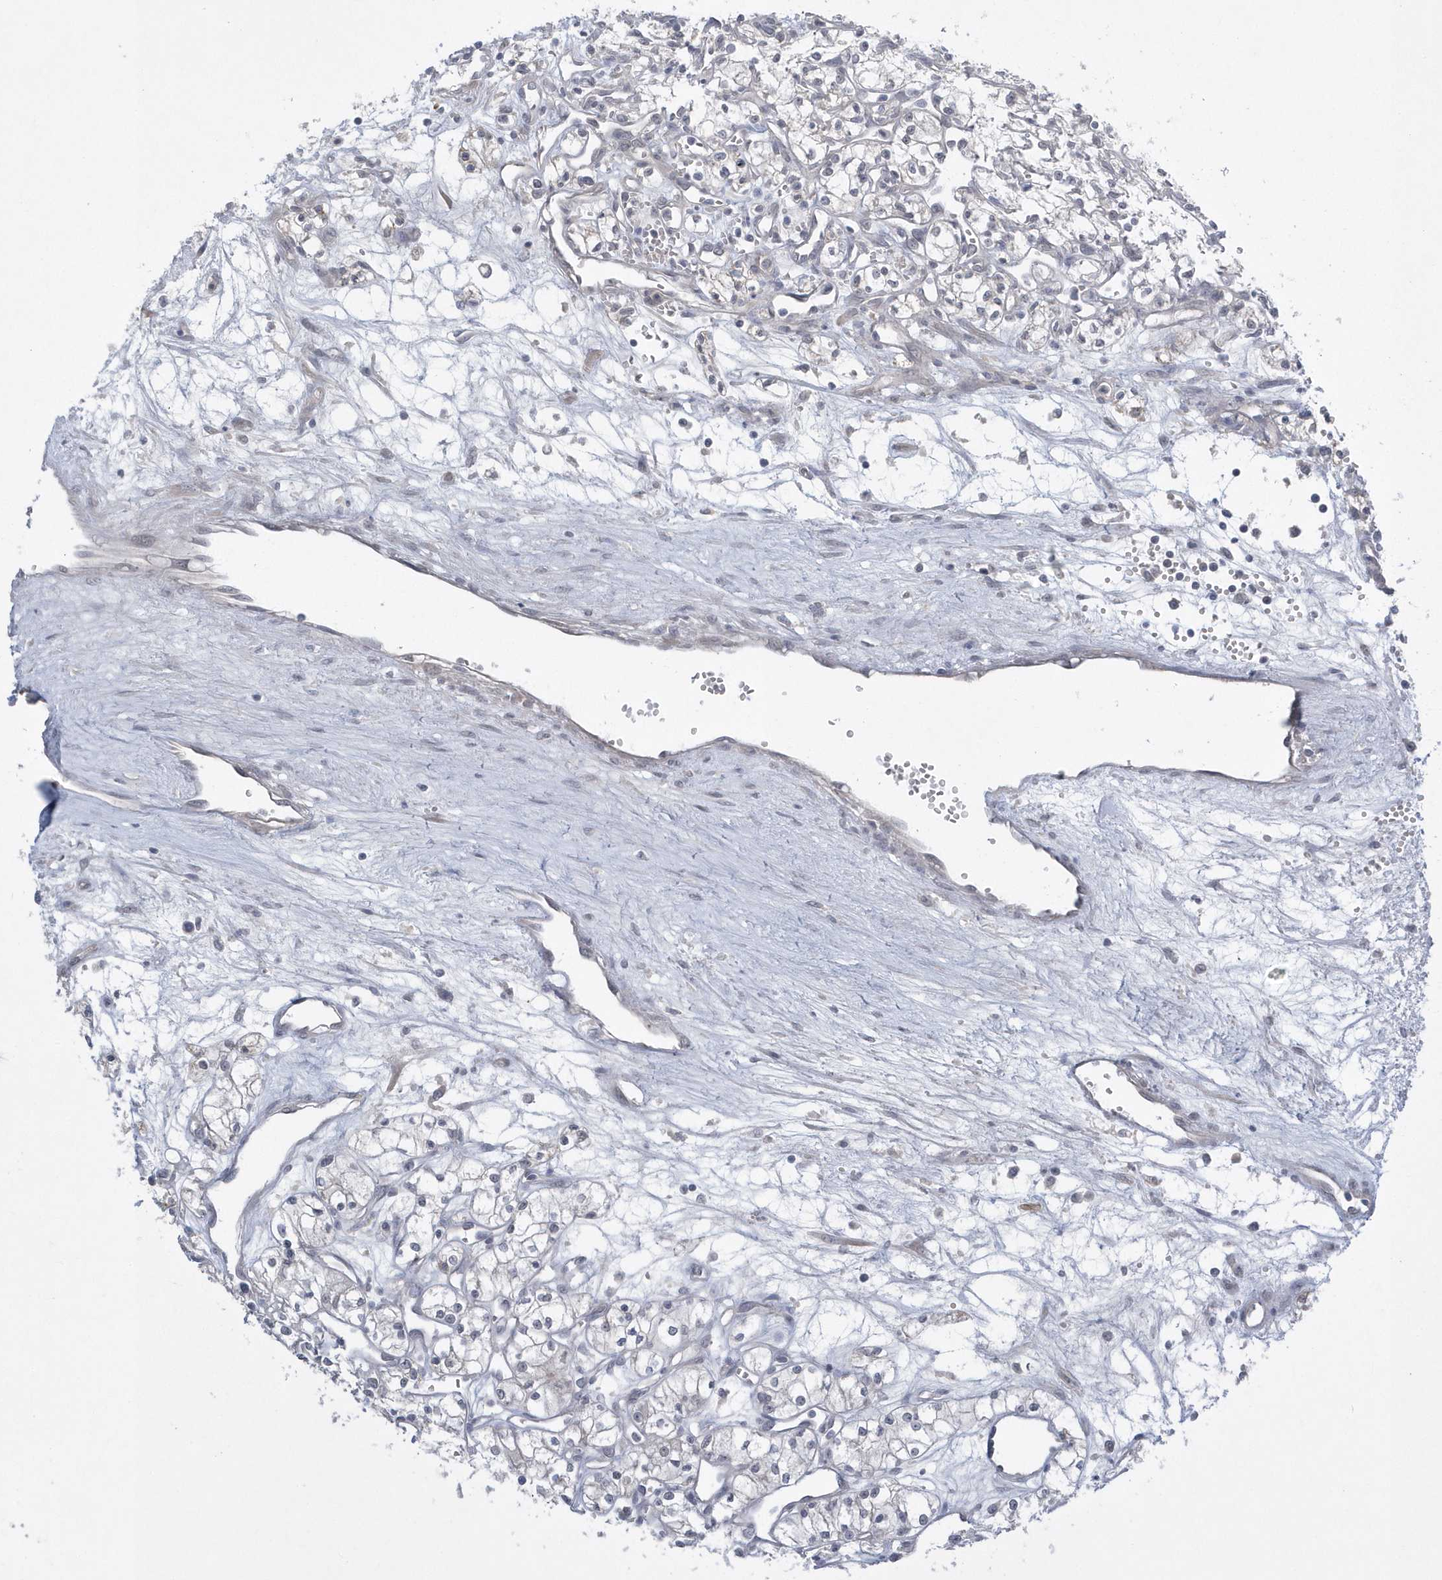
{"staining": {"intensity": "negative", "quantity": "none", "location": "none"}, "tissue": "renal cancer", "cell_type": "Tumor cells", "image_type": "cancer", "snomed": [{"axis": "morphology", "description": "Adenocarcinoma, NOS"}, {"axis": "topography", "description": "Kidney"}], "caption": "Renal cancer (adenocarcinoma) was stained to show a protein in brown. There is no significant expression in tumor cells.", "gene": "ZC3H12D", "patient": {"sex": "male", "age": 59}}